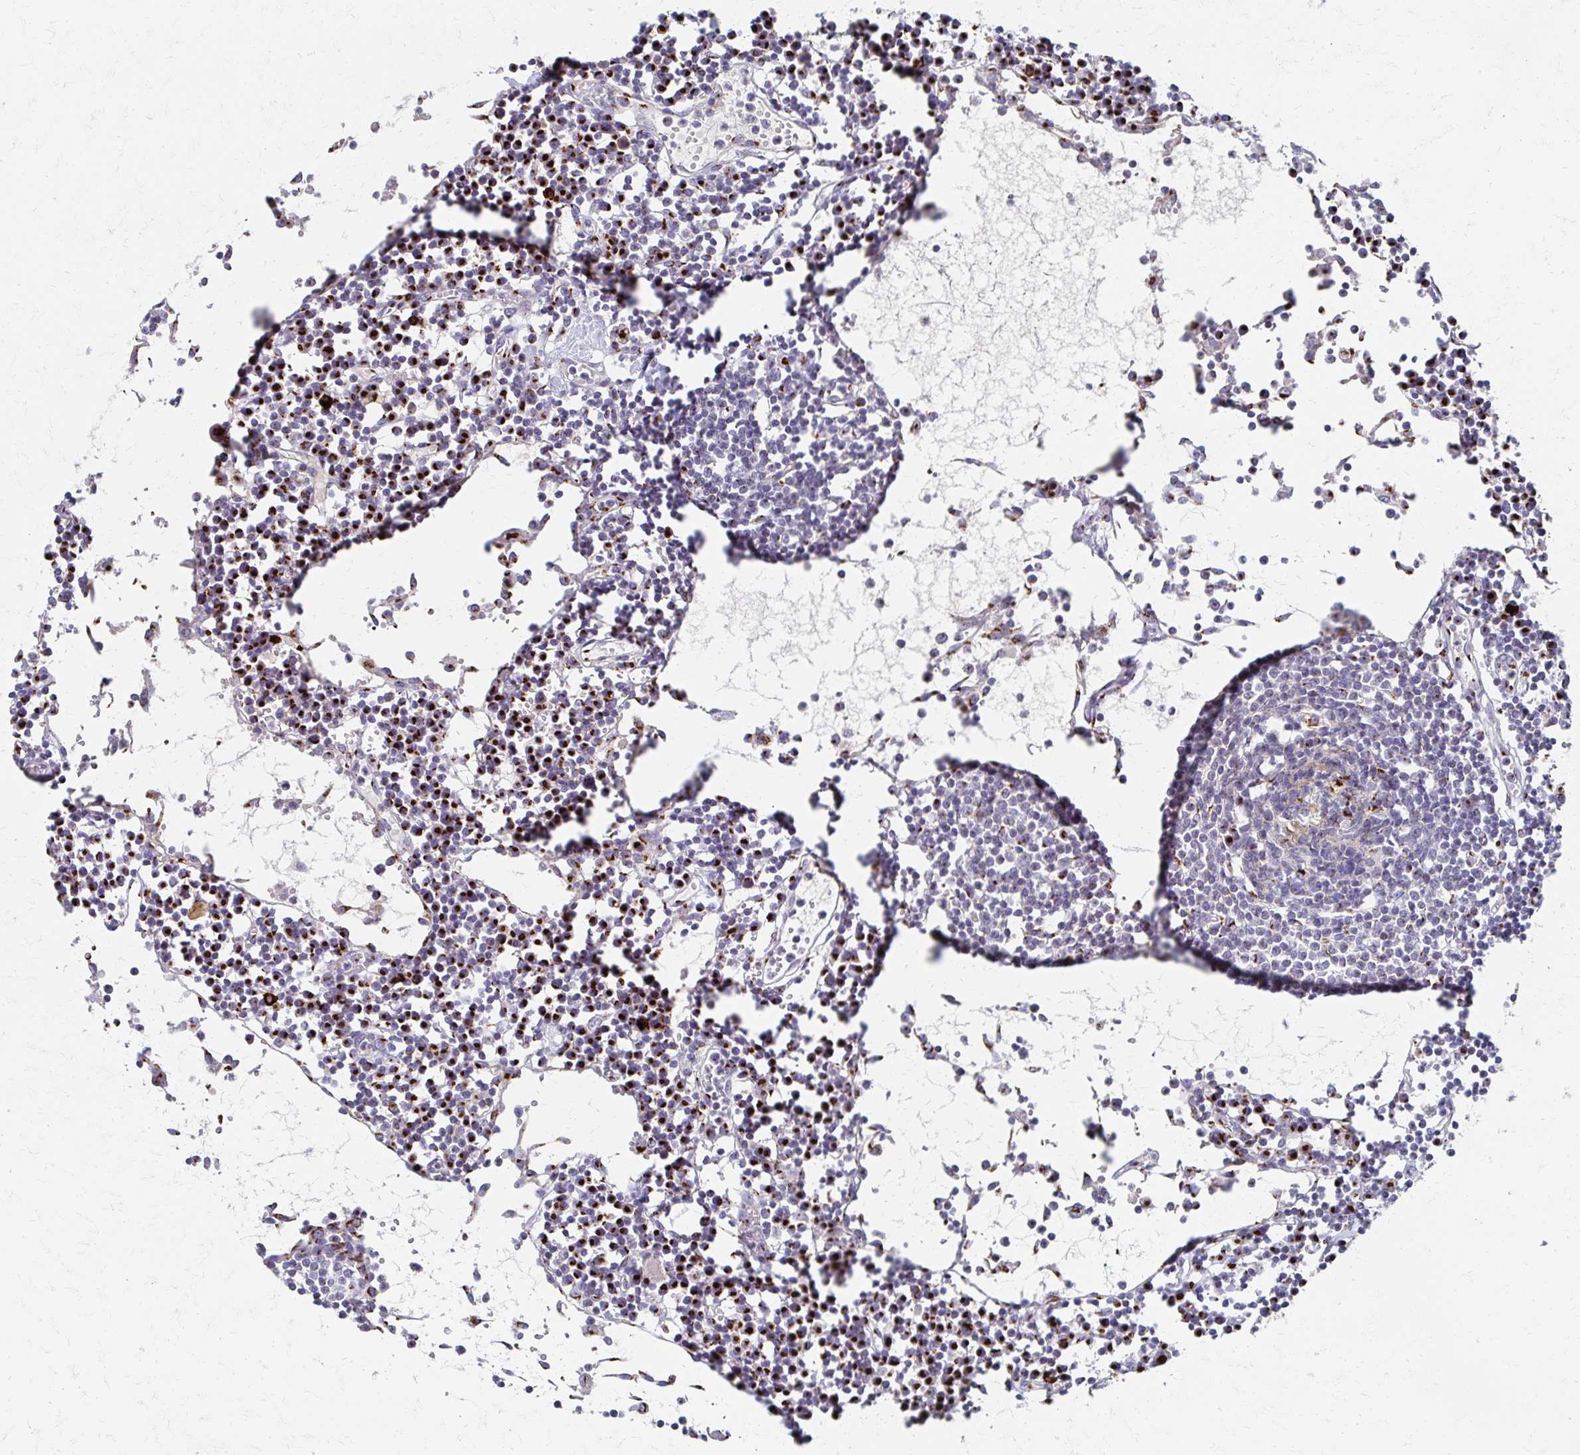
{"staining": {"intensity": "moderate", "quantity": "<25%", "location": "cytoplasmic/membranous"}, "tissue": "lymph node", "cell_type": "Germinal center cells", "image_type": "normal", "snomed": [{"axis": "morphology", "description": "Normal tissue, NOS"}, {"axis": "topography", "description": "Lymph node"}], "caption": "Immunohistochemistry image of benign lymph node: lymph node stained using IHC exhibits low levels of moderate protein expression localized specifically in the cytoplasmic/membranous of germinal center cells, appearing as a cytoplasmic/membranous brown color.", "gene": "ENSG00000254692", "patient": {"sex": "female", "age": 78}}